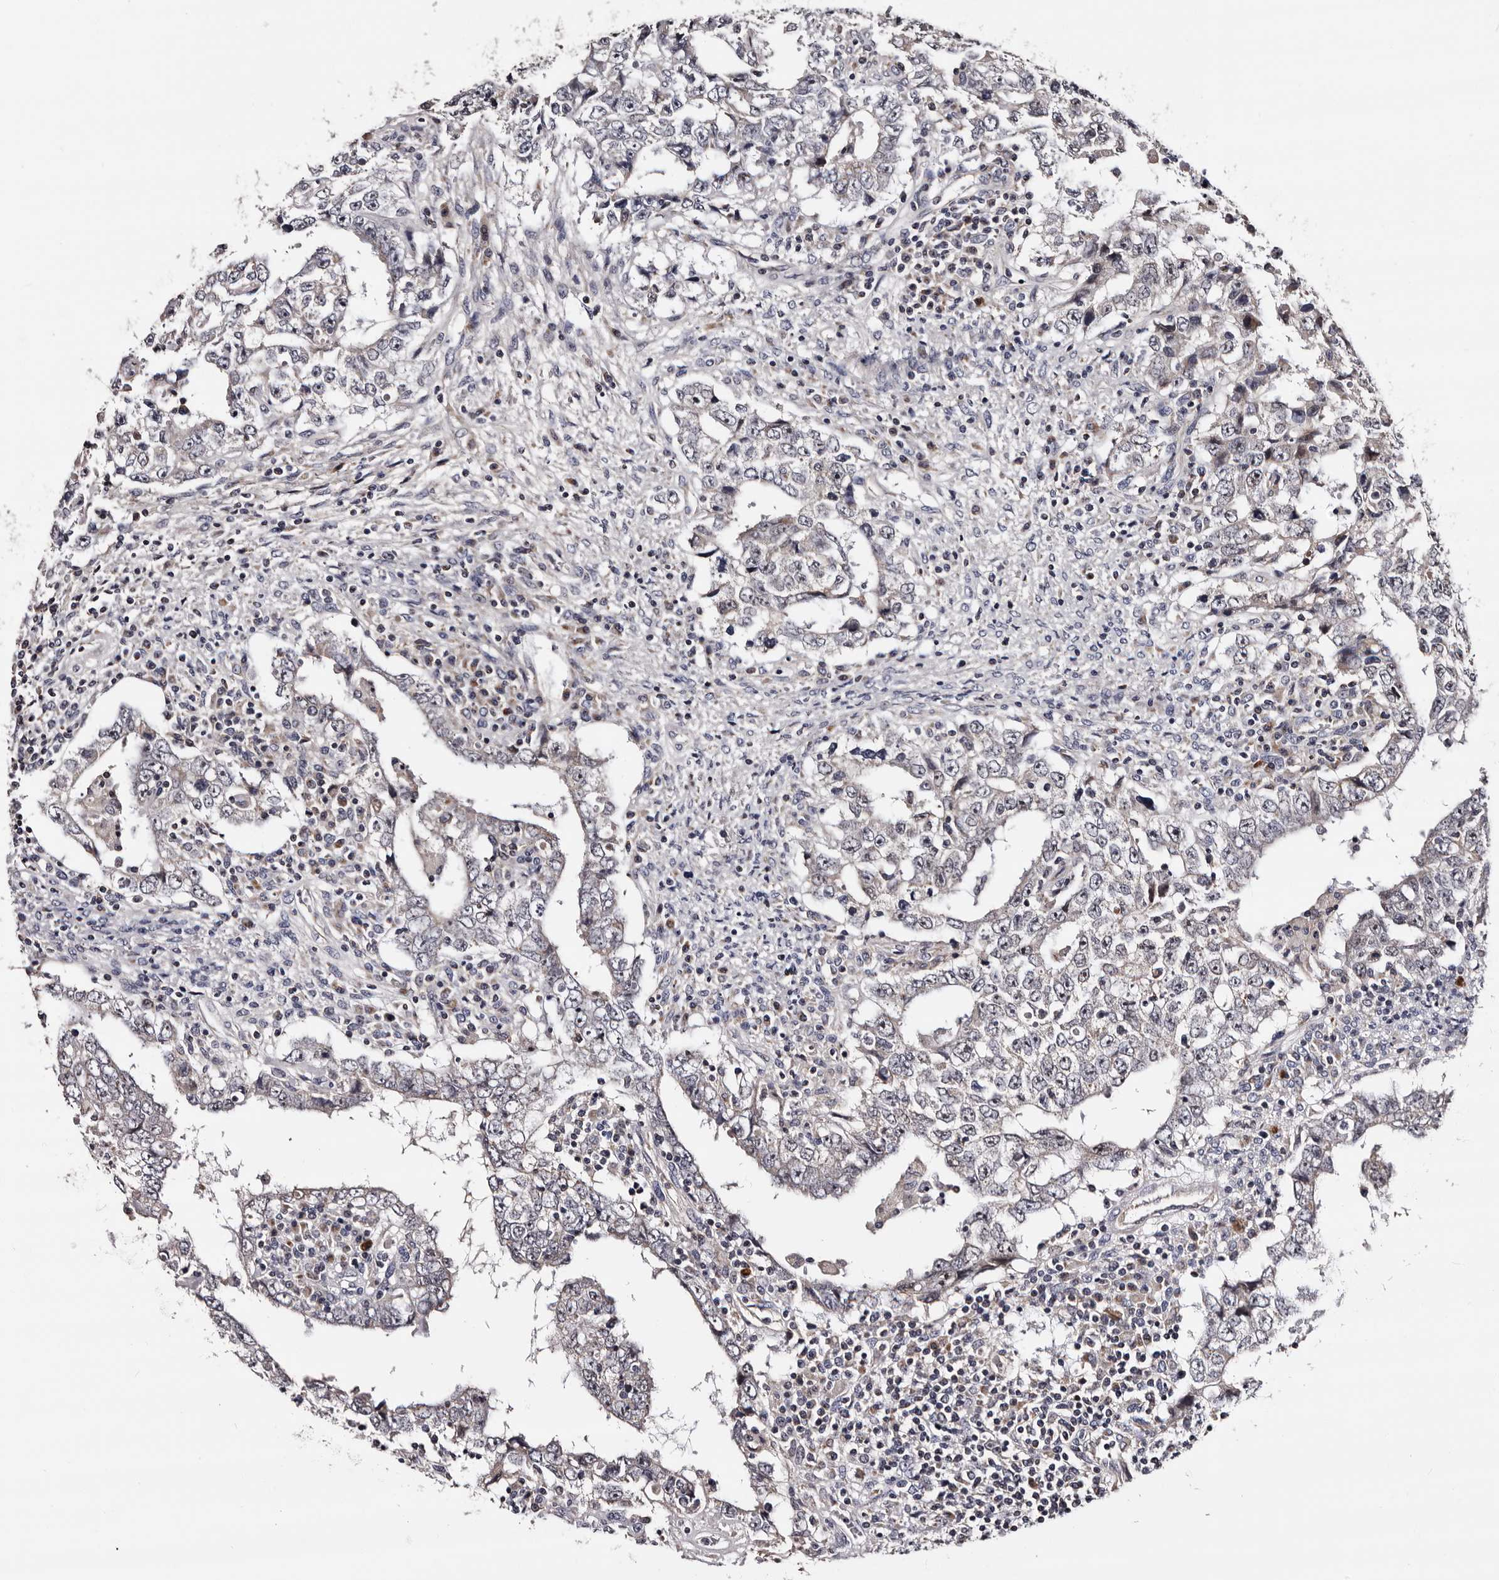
{"staining": {"intensity": "negative", "quantity": "none", "location": "none"}, "tissue": "testis cancer", "cell_type": "Tumor cells", "image_type": "cancer", "snomed": [{"axis": "morphology", "description": "Carcinoma, Embryonal, NOS"}, {"axis": "topography", "description": "Testis"}], "caption": "Testis cancer stained for a protein using immunohistochemistry (IHC) demonstrates no staining tumor cells.", "gene": "TAF4B", "patient": {"sex": "male", "age": 26}}